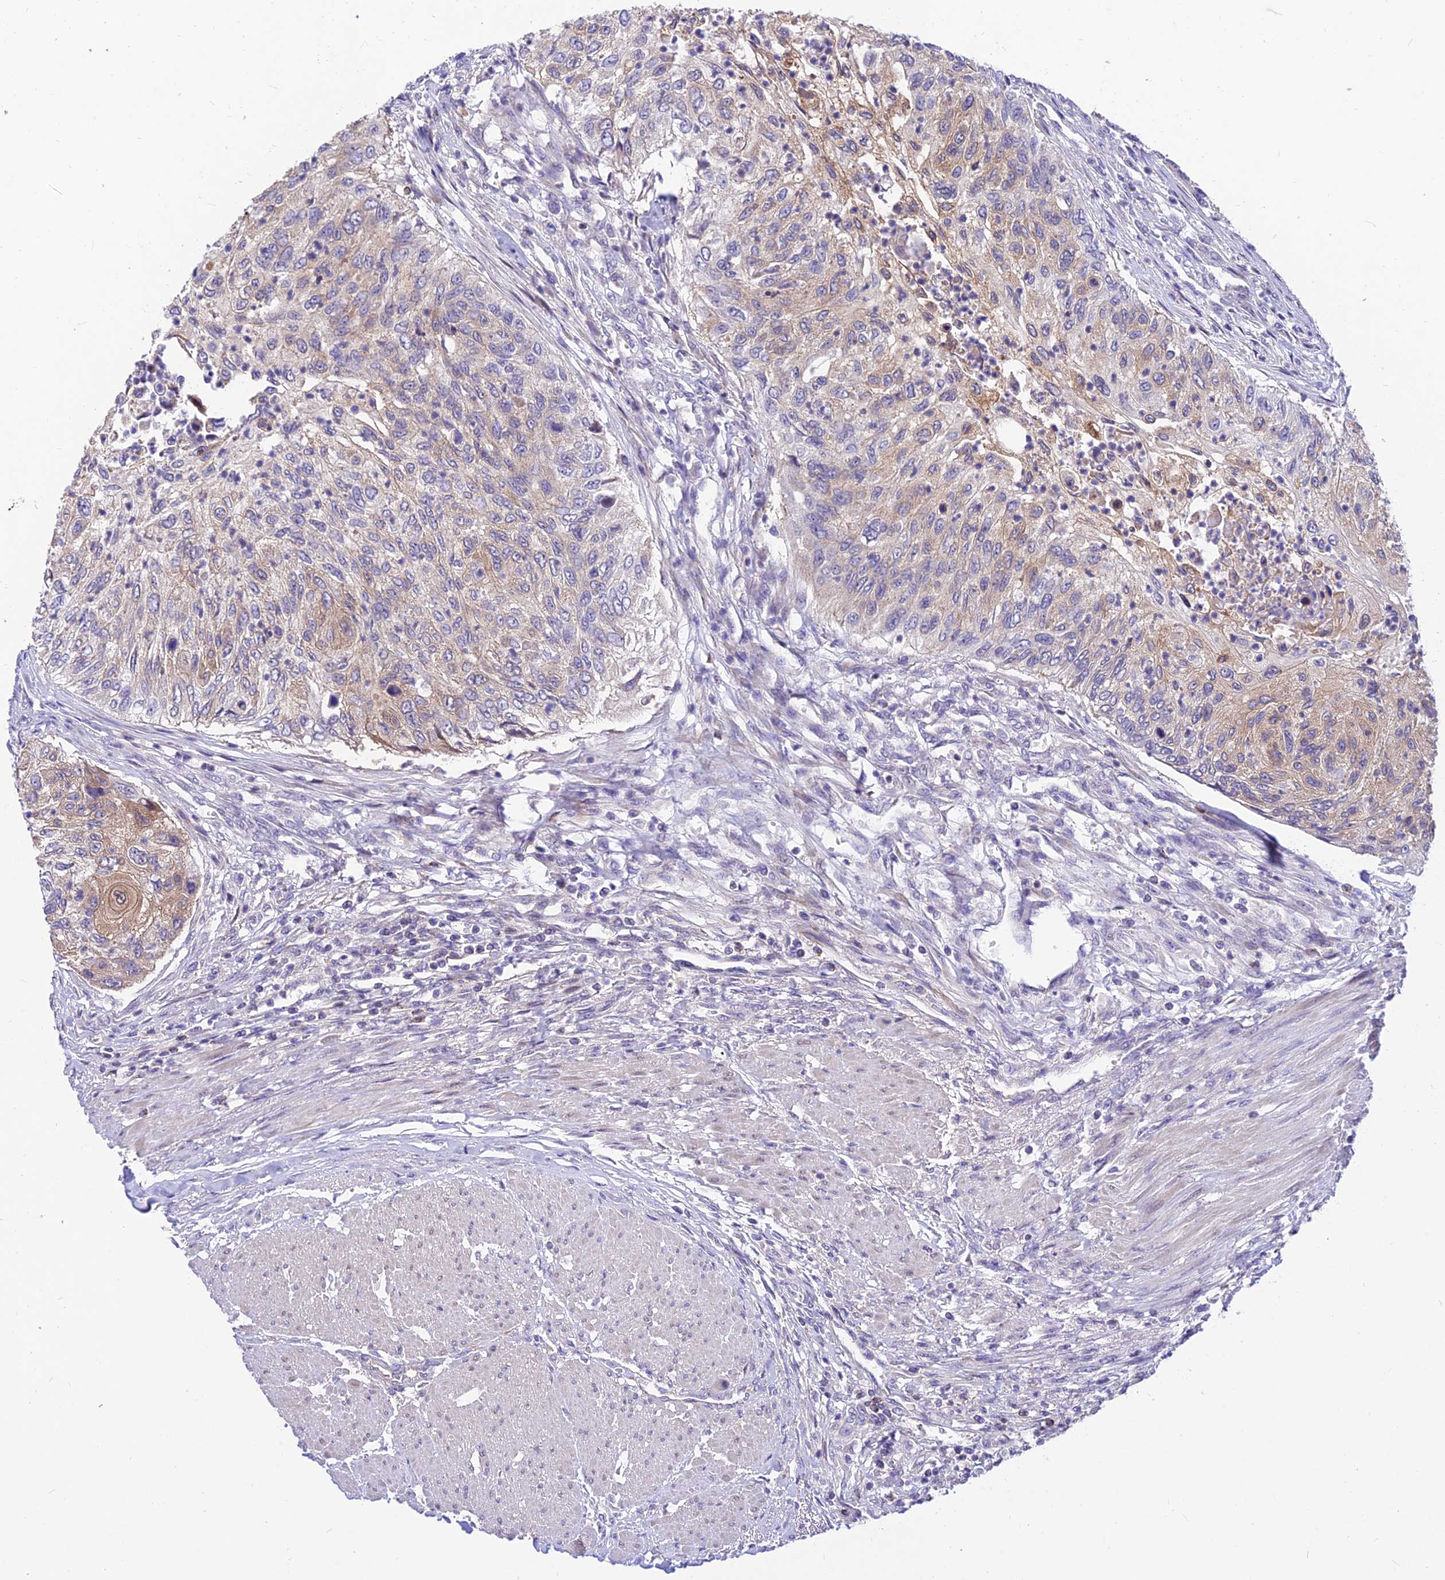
{"staining": {"intensity": "weak", "quantity": "25%-75%", "location": "cytoplasmic/membranous"}, "tissue": "urothelial cancer", "cell_type": "Tumor cells", "image_type": "cancer", "snomed": [{"axis": "morphology", "description": "Urothelial carcinoma, High grade"}, {"axis": "topography", "description": "Urinary bladder"}], "caption": "A low amount of weak cytoplasmic/membranous positivity is appreciated in approximately 25%-75% of tumor cells in urothelial cancer tissue. (IHC, brightfield microscopy, high magnification).", "gene": "C6orf132", "patient": {"sex": "female", "age": 60}}